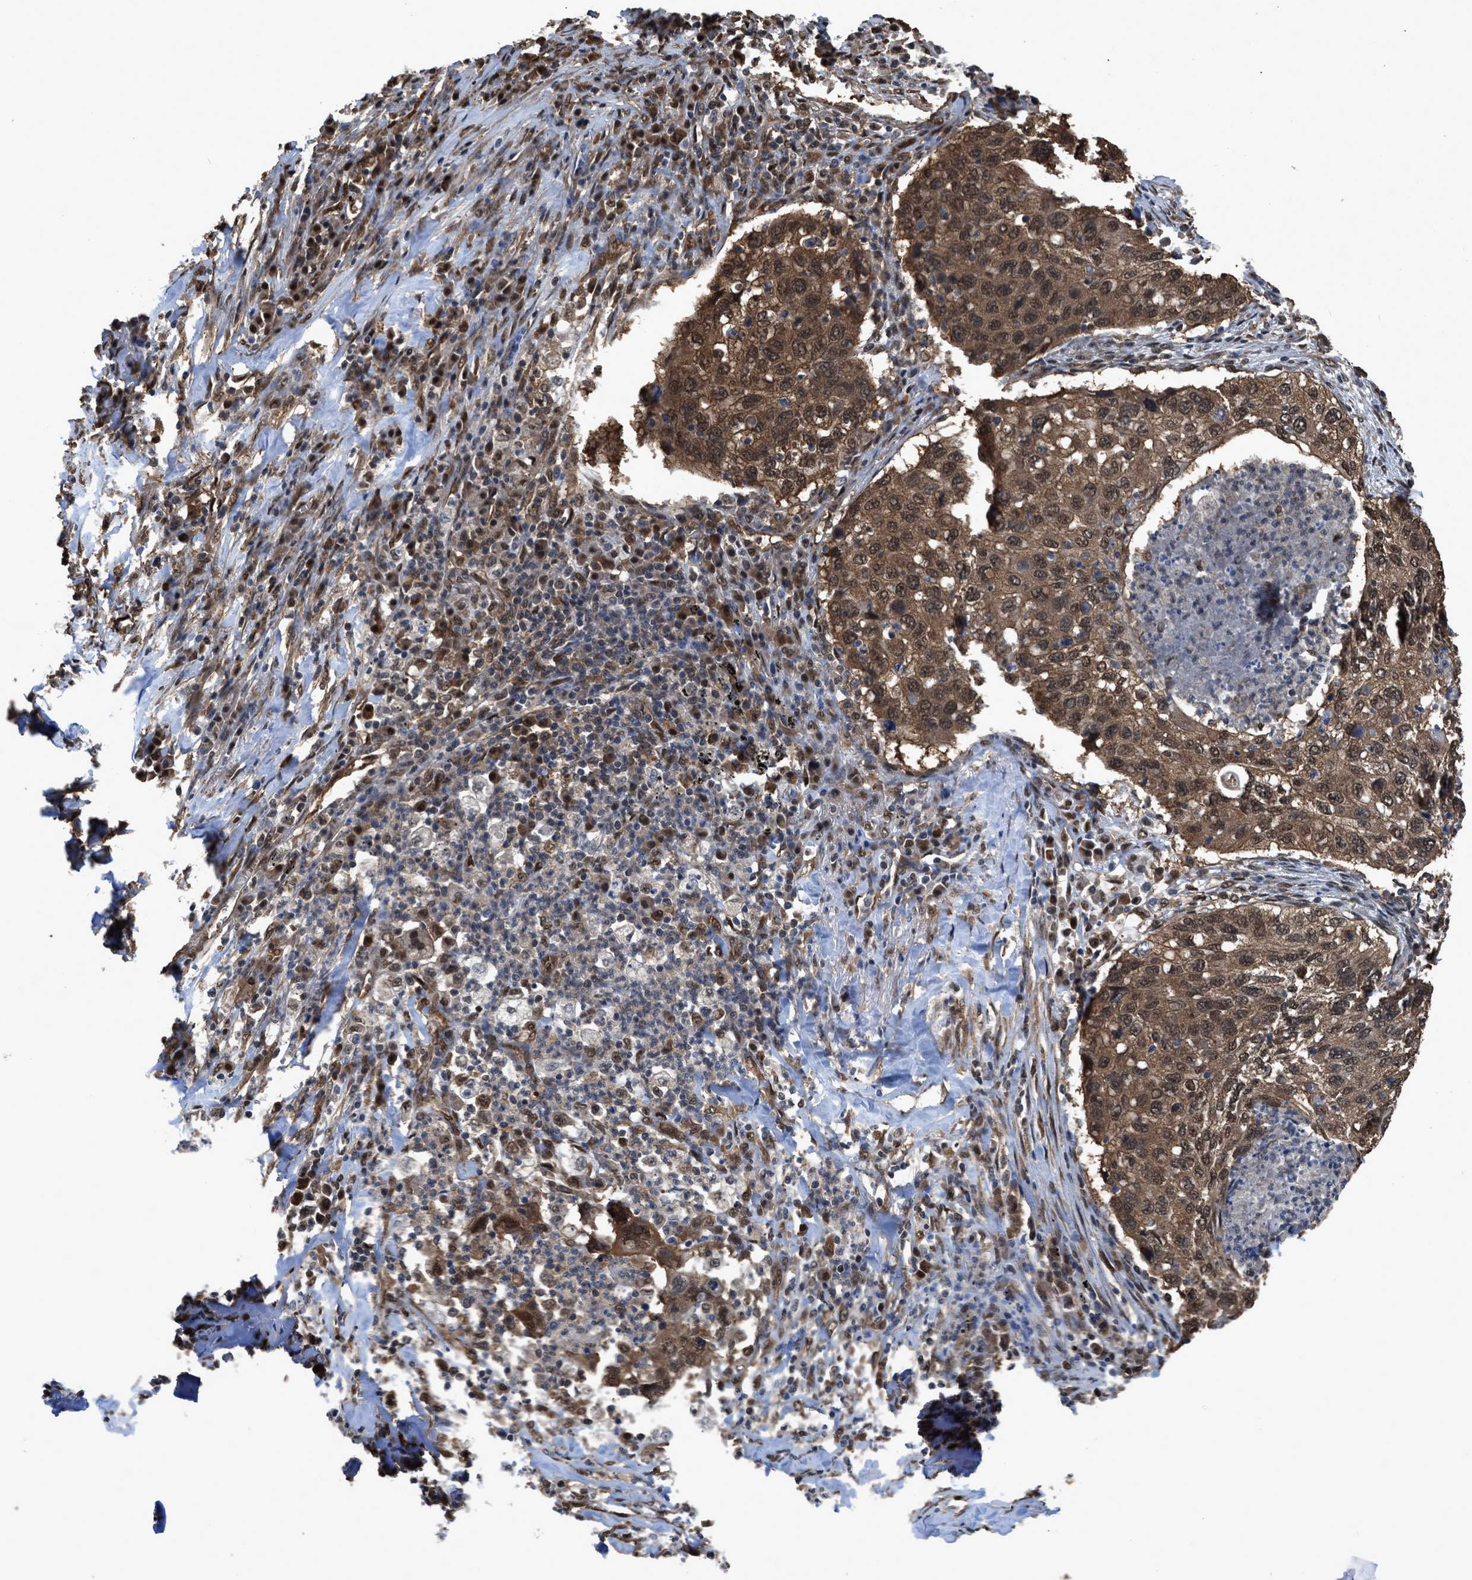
{"staining": {"intensity": "moderate", "quantity": ">75%", "location": "cytoplasmic/membranous,nuclear"}, "tissue": "lung cancer", "cell_type": "Tumor cells", "image_type": "cancer", "snomed": [{"axis": "morphology", "description": "Squamous cell carcinoma, NOS"}, {"axis": "topography", "description": "Lung"}], "caption": "Lung cancer stained with IHC exhibits moderate cytoplasmic/membranous and nuclear positivity in about >75% of tumor cells.", "gene": "YWHAG", "patient": {"sex": "female", "age": 63}}